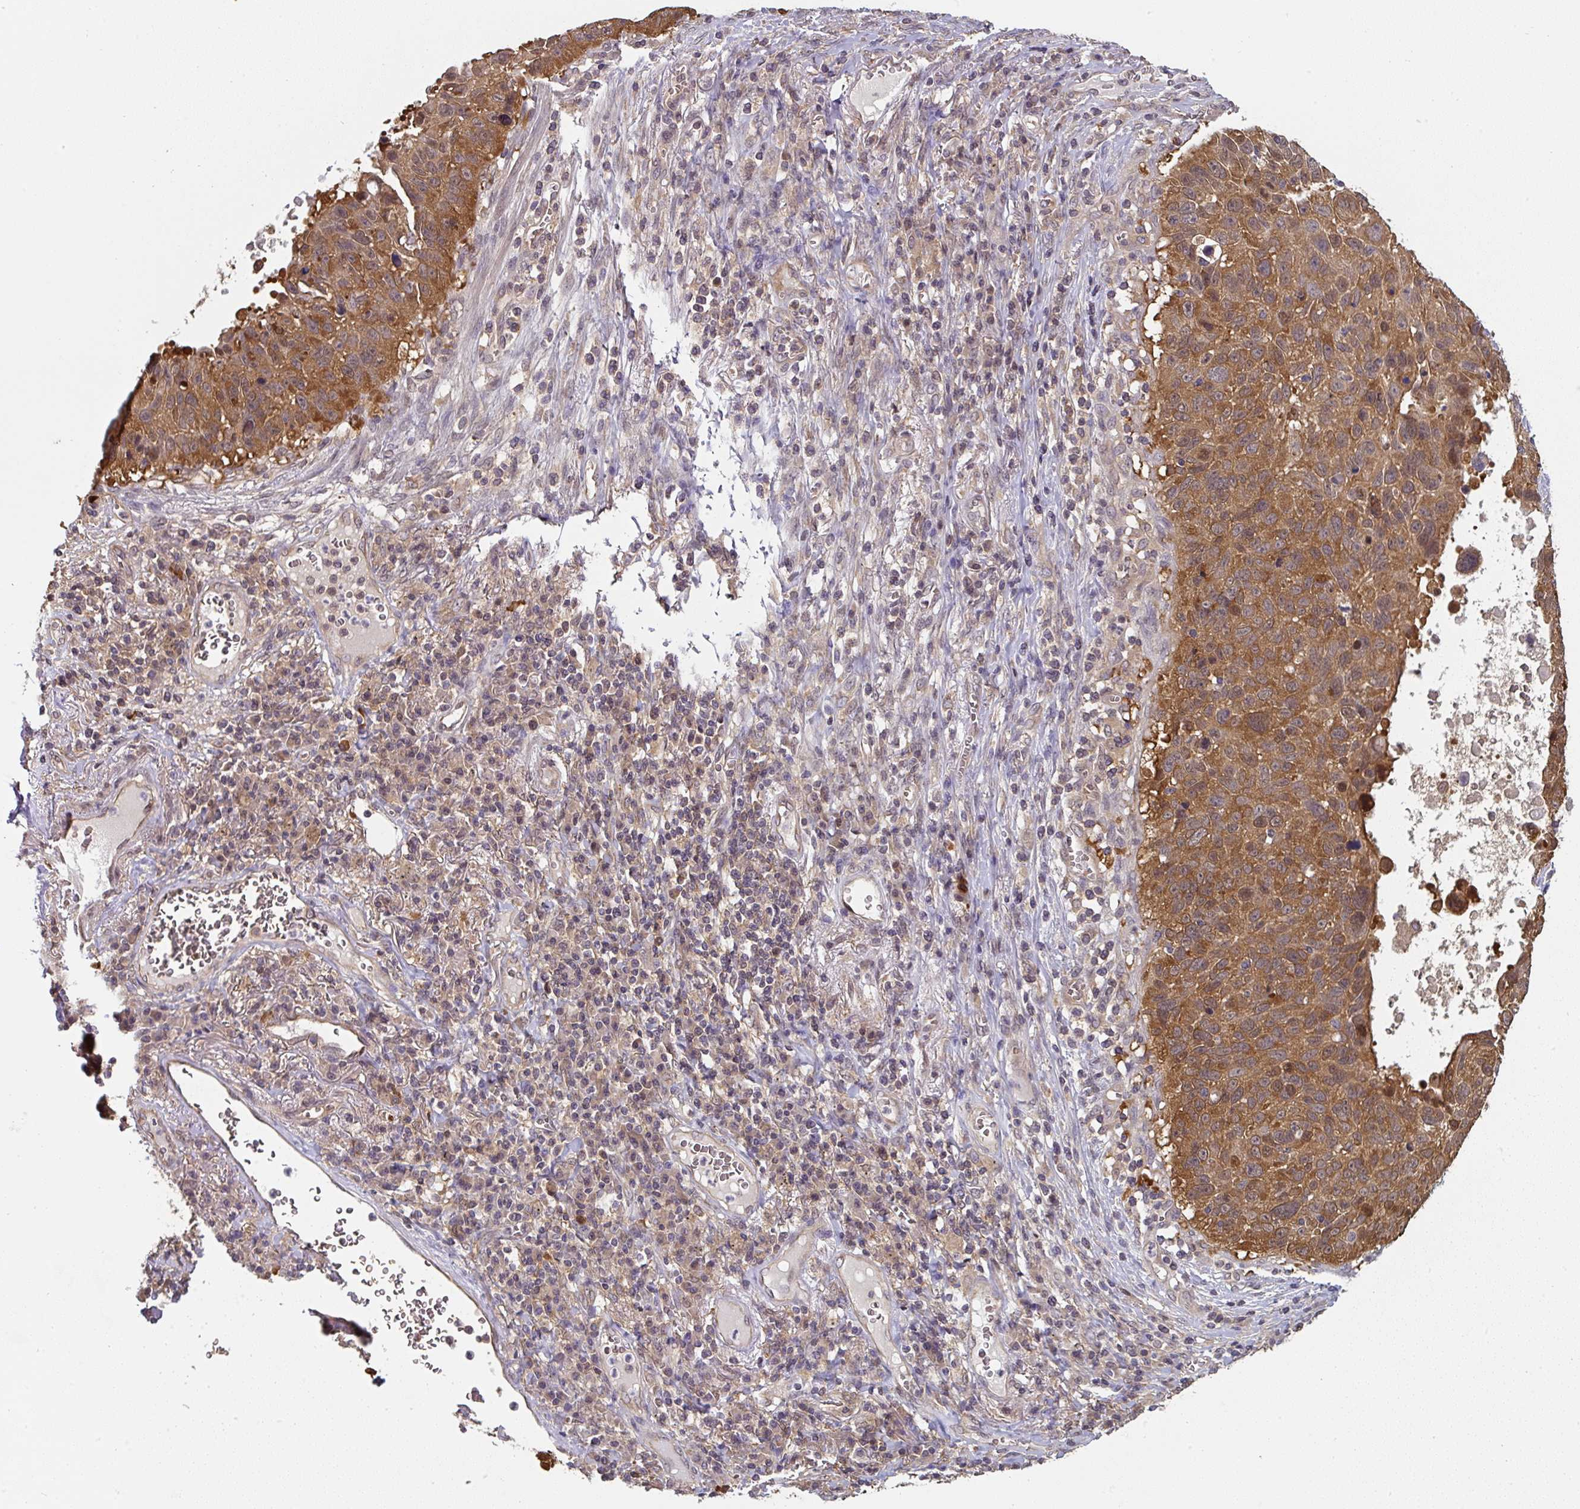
{"staining": {"intensity": "moderate", "quantity": ">75%", "location": "cytoplasmic/membranous"}, "tissue": "lung cancer", "cell_type": "Tumor cells", "image_type": "cancer", "snomed": [{"axis": "morphology", "description": "Squamous cell carcinoma, NOS"}, {"axis": "topography", "description": "Lung"}], "caption": "Protein positivity by immunohistochemistry displays moderate cytoplasmic/membranous positivity in about >75% of tumor cells in lung squamous cell carcinoma. The staining was performed using DAB, with brown indicating positive protein expression. Nuclei are stained blue with hematoxylin.", "gene": "ST13", "patient": {"sex": "male", "age": 66}}